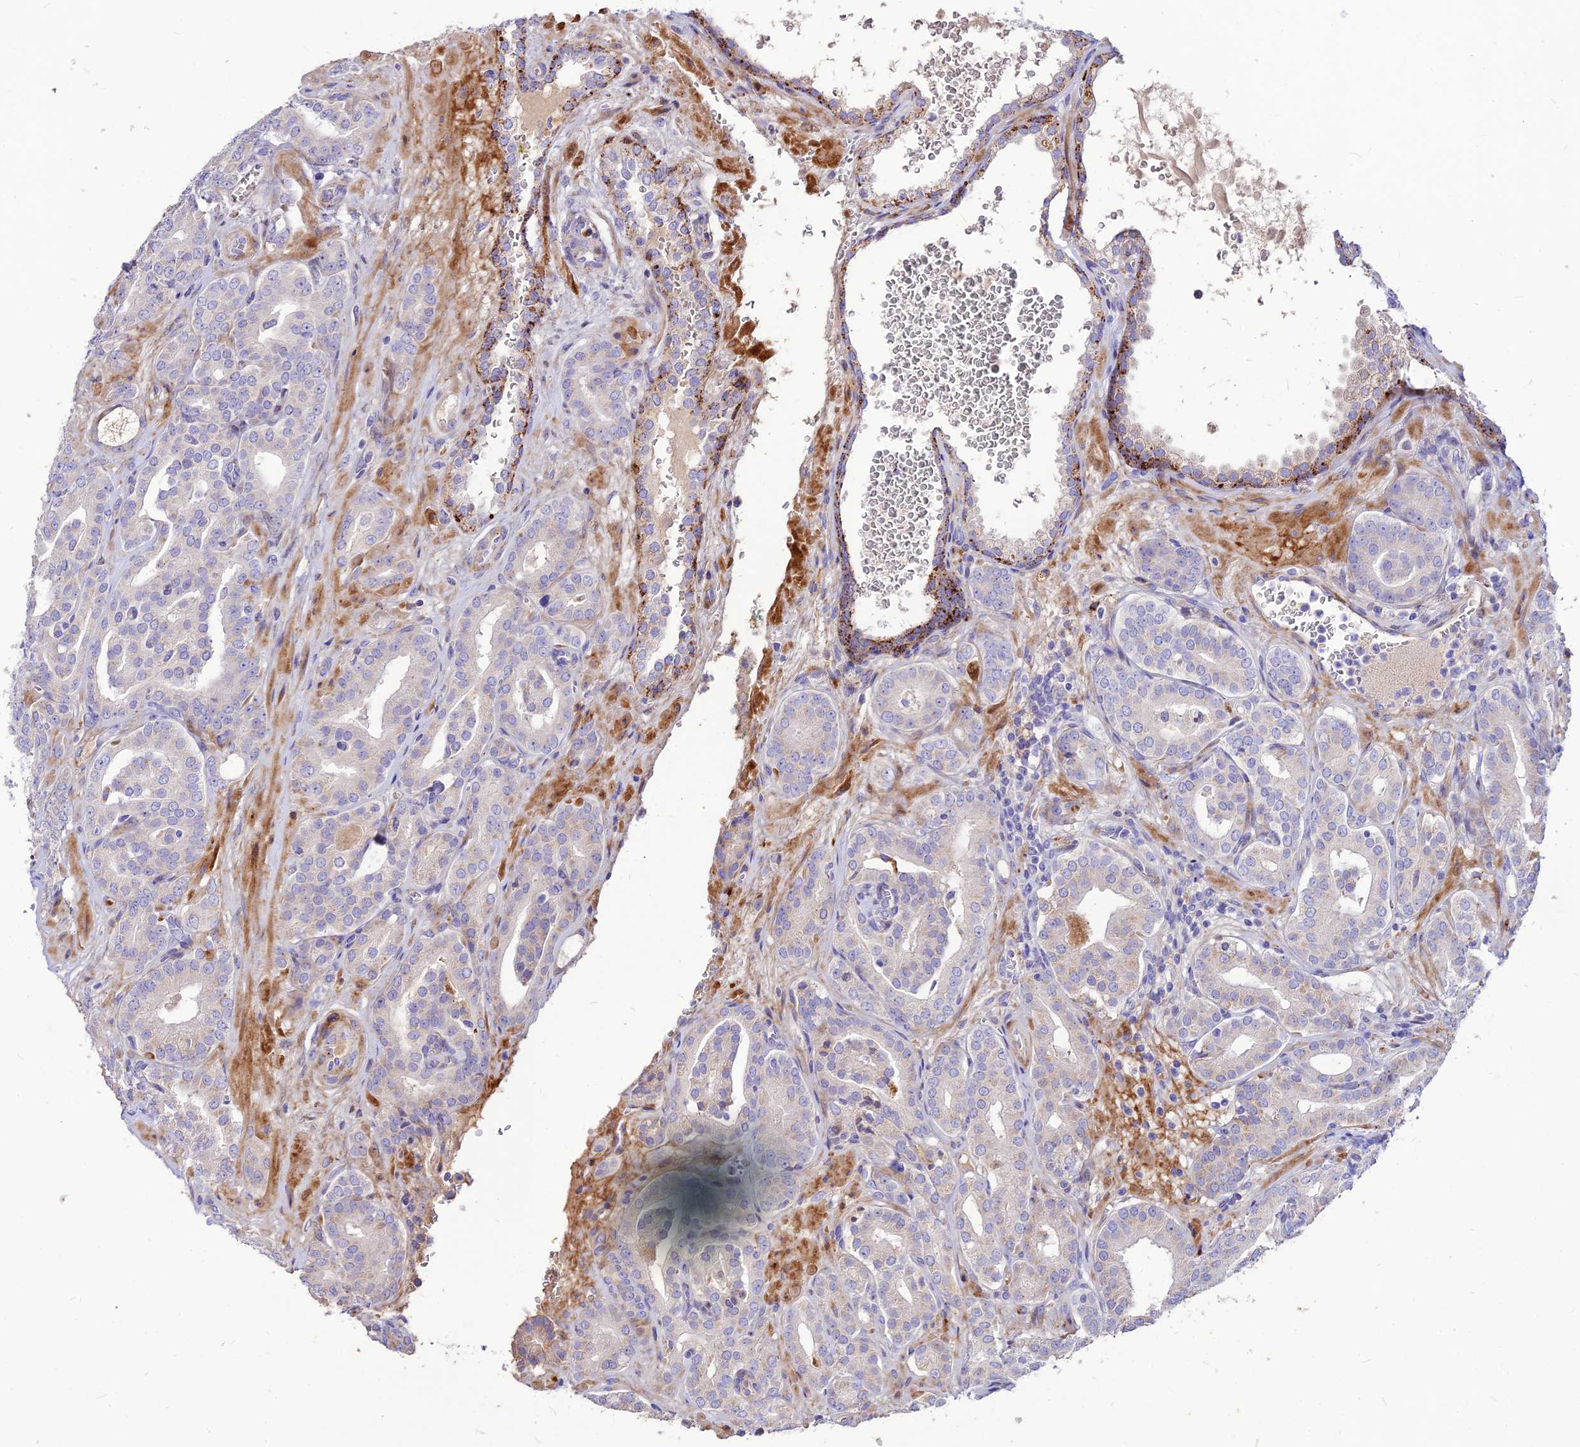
{"staining": {"intensity": "negative", "quantity": "none", "location": "none"}, "tissue": "prostate cancer", "cell_type": "Tumor cells", "image_type": "cancer", "snomed": [{"axis": "morphology", "description": "Adenocarcinoma, High grade"}, {"axis": "topography", "description": "Prostate"}], "caption": "Histopathology image shows no protein expression in tumor cells of adenocarcinoma (high-grade) (prostate) tissue.", "gene": "RIMOC1", "patient": {"sex": "male", "age": 66}}